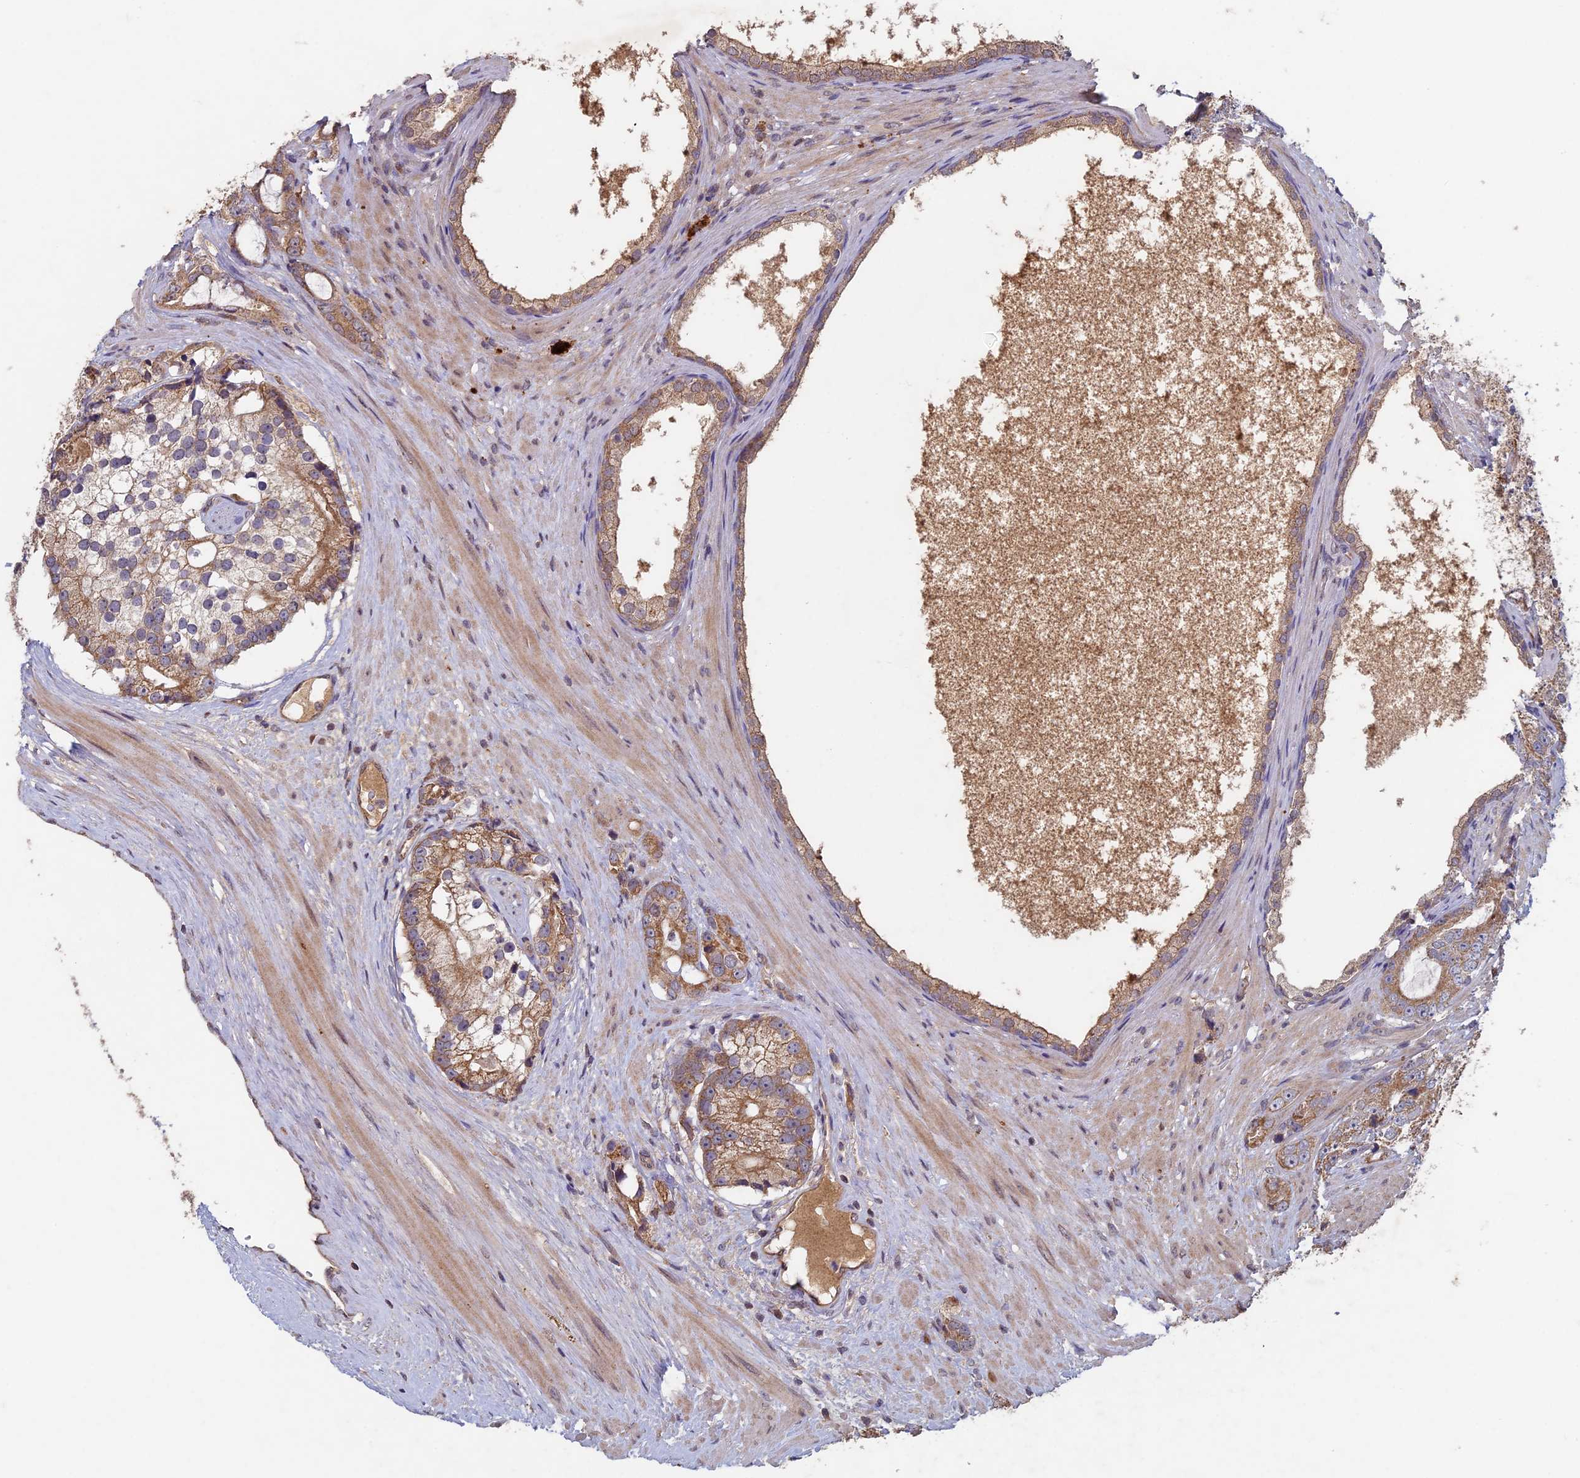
{"staining": {"intensity": "moderate", "quantity": ">75%", "location": "cytoplasmic/membranous"}, "tissue": "prostate cancer", "cell_type": "Tumor cells", "image_type": "cancer", "snomed": [{"axis": "morphology", "description": "Adenocarcinoma, High grade"}, {"axis": "topography", "description": "Prostate"}], "caption": "A brown stain highlights moderate cytoplasmic/membranous expression of a protein in human prostate cancer (adenocarcinoma (high-grade)) tumor cells. The protein is stained brown, and the nuclei are stained in blue (DAB IHC with brightfield microscopy, high magnification).", "gene": "RCCD1", "patient": {"sex": "male", "age": 75}}